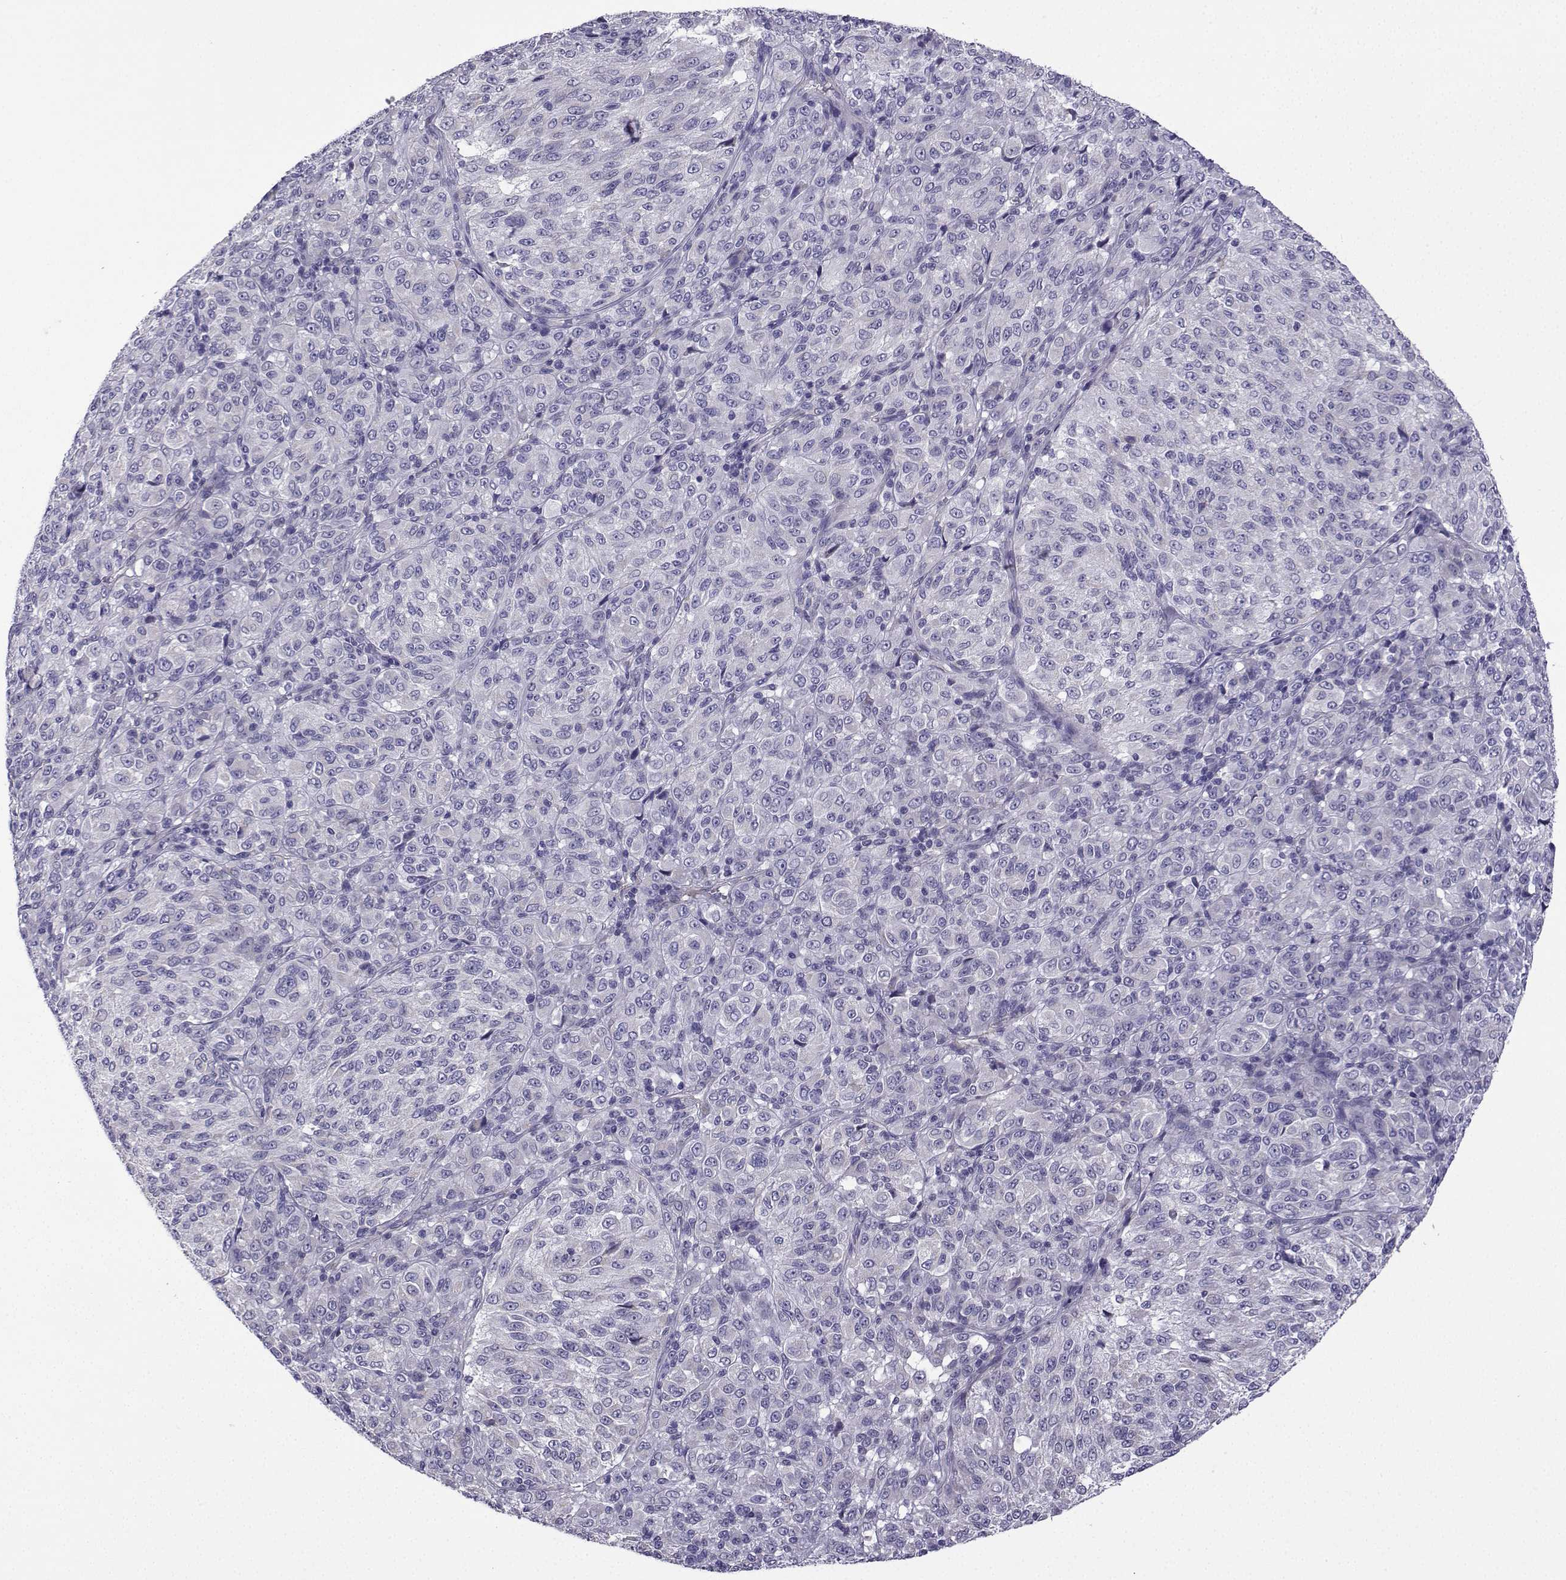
{"staining": {"intensity": "negative", "quantity": "none", "location": "none"}, "tissue": "melanoma", "cell_type": "Tumor cells", "image_type": "cancer", "snomed": [{"axis": "morphology", "description": "Malignant melanoma, Metastatic site"}, {"axis": "topography", "description": "Brain"}], "caption": "Immunohistochemistry (IHC) photomicrograph of human melanoma stained for a protein (brown), which exhibits no expression in tumor cells. (Stains: DAB (3,3'-diaminobenzidine) immunohistochemistry with hematoxylin counter stain, Microscopy: brightfield microscopy at high magnification).", "gene": "SPACA7", "patient": {"sex": "female", "age": 56}}